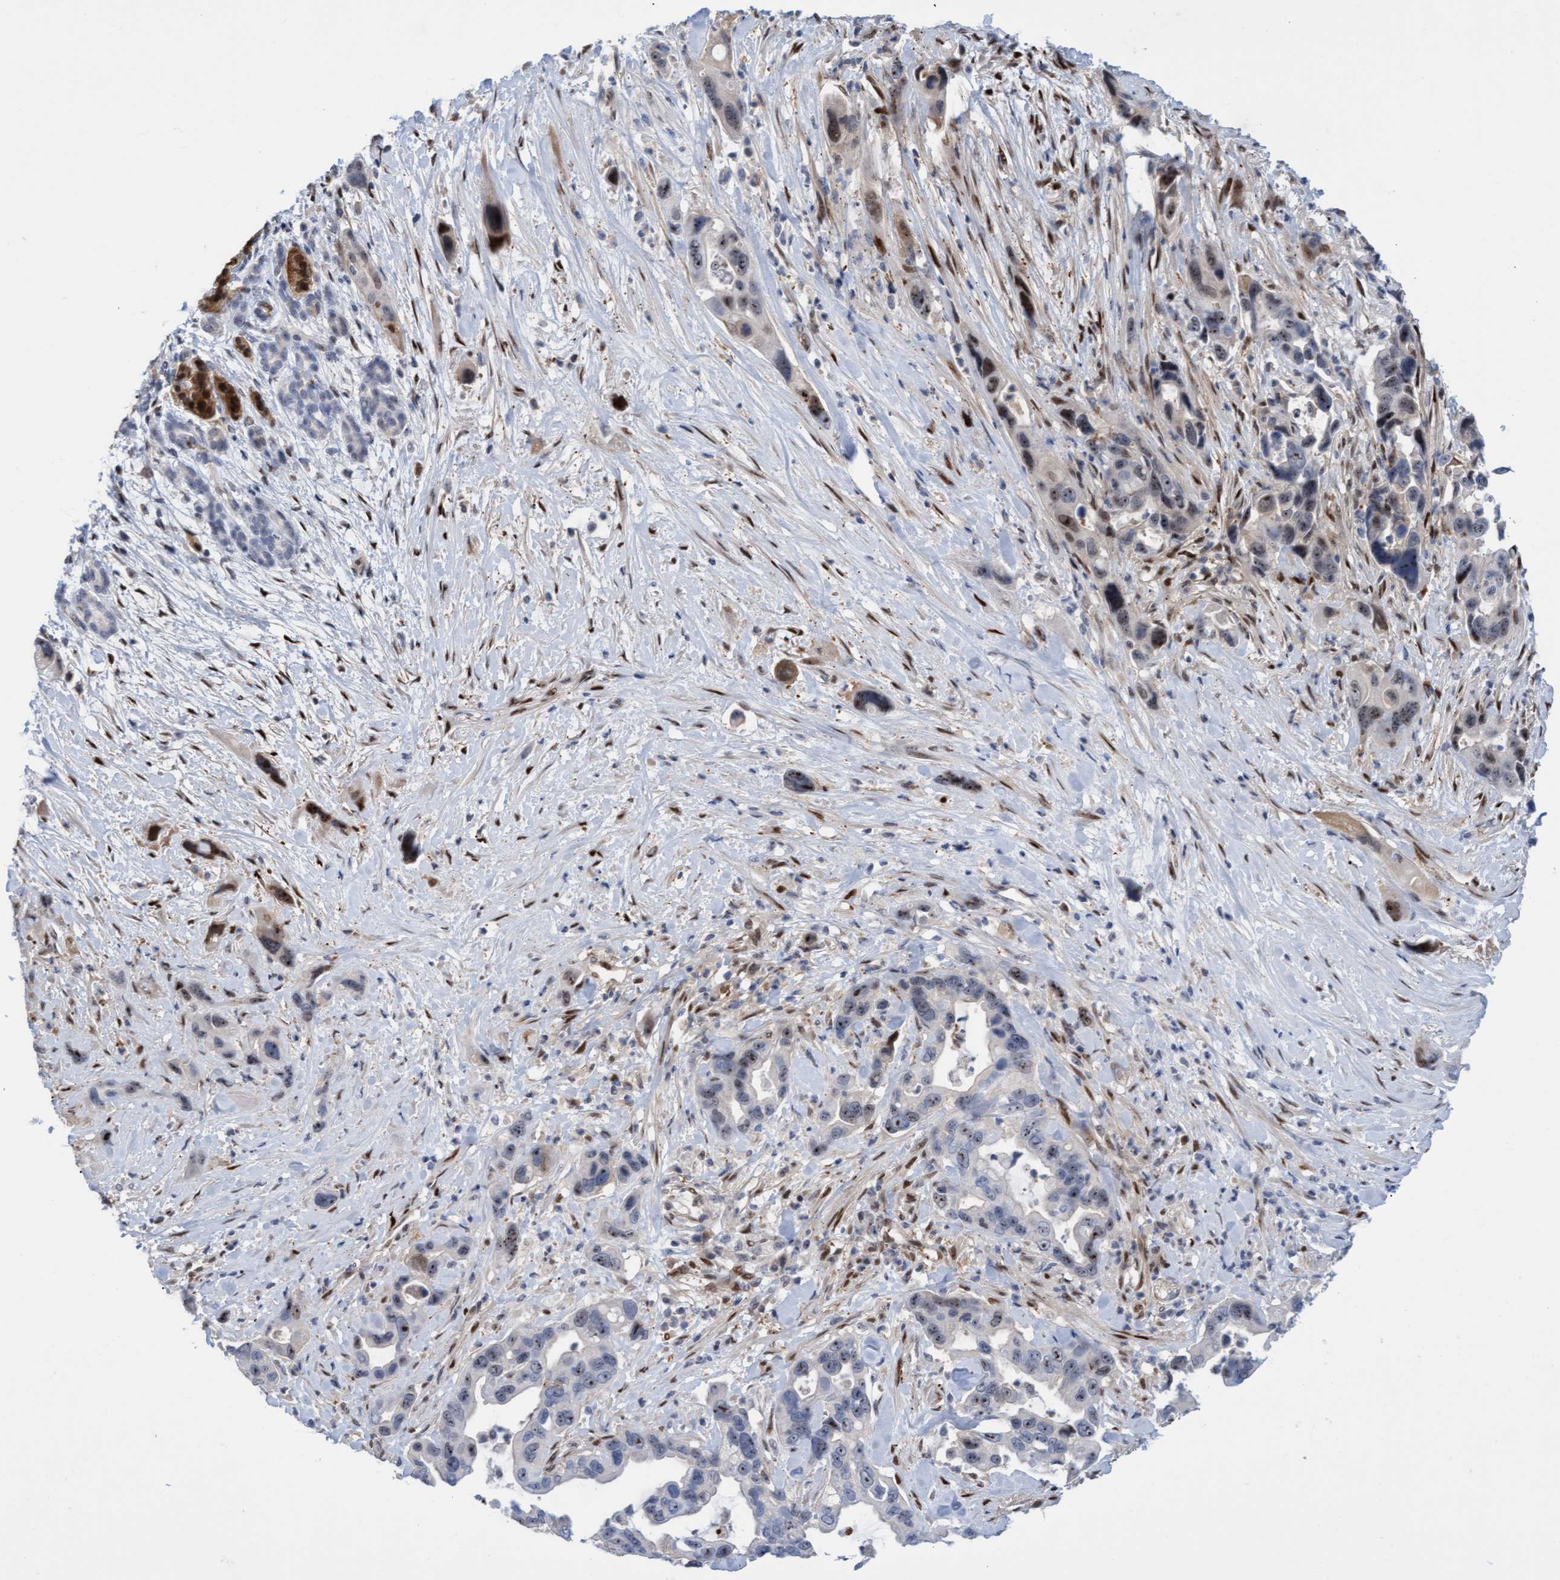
{"staining": {"intensity": "moderate", "quantity": "25%-75%", "location": "nuclear"}, "tissue": "pancreatic cancer", "cell_type": "Tumor cells", "image_type": "cancer", "snomed": [{"axis": "morphology", "description": "Adenocarcinoma, NOS"}, {"axis": "topography", "description": "Pancreas"}], "caption": "Moderate nuclear positivity for a protein is appreciated in about 25%-75% of tumor cells of pancreatic cancer using IHC.", "gene": "PINX1", "patient": {"sex": "female", "age": 70}}